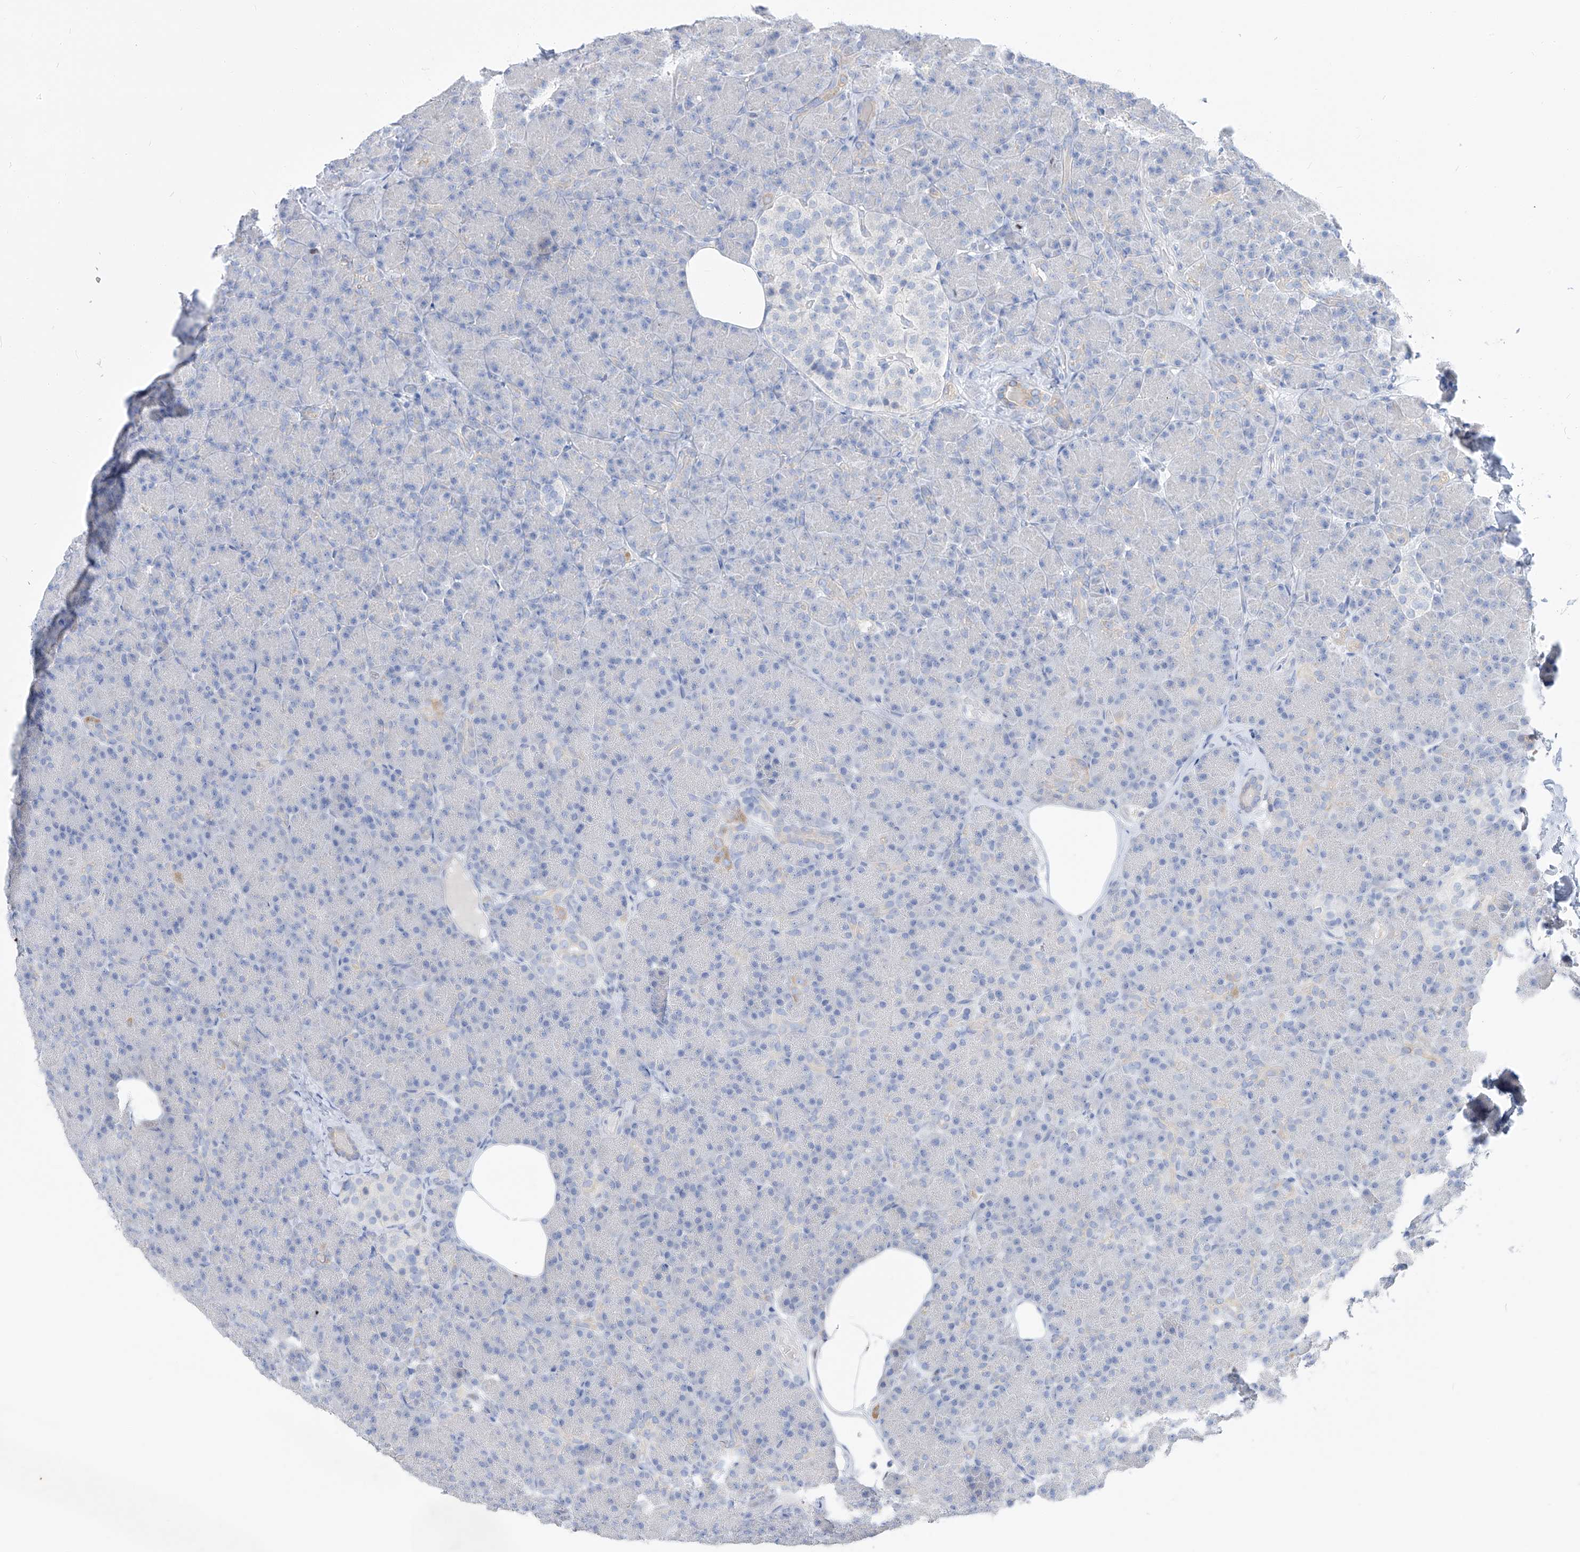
{"staining": {"intensity": "weak", "quantity": "<25%", "location": "cytoplasmic/membranous"}, "tissue": "pancreas", "cell_type": "Exocrine glandular cells", "image_type": "normal", "snomed": [{"axis": "morphology", "description": "Normal tissue, NOS"}, {"axis": "topography", "description": "Pancreas"}], "caption": "The photomicrograph reveals no significant staining in exocrine glandular cells of pancreas. (DAB (3,3'-diaminobenzidine) IHC visualized using brightfield microscopy, high magnification).", "gene": "FRS3", "patient": {"sex": "female", "age": 43}}